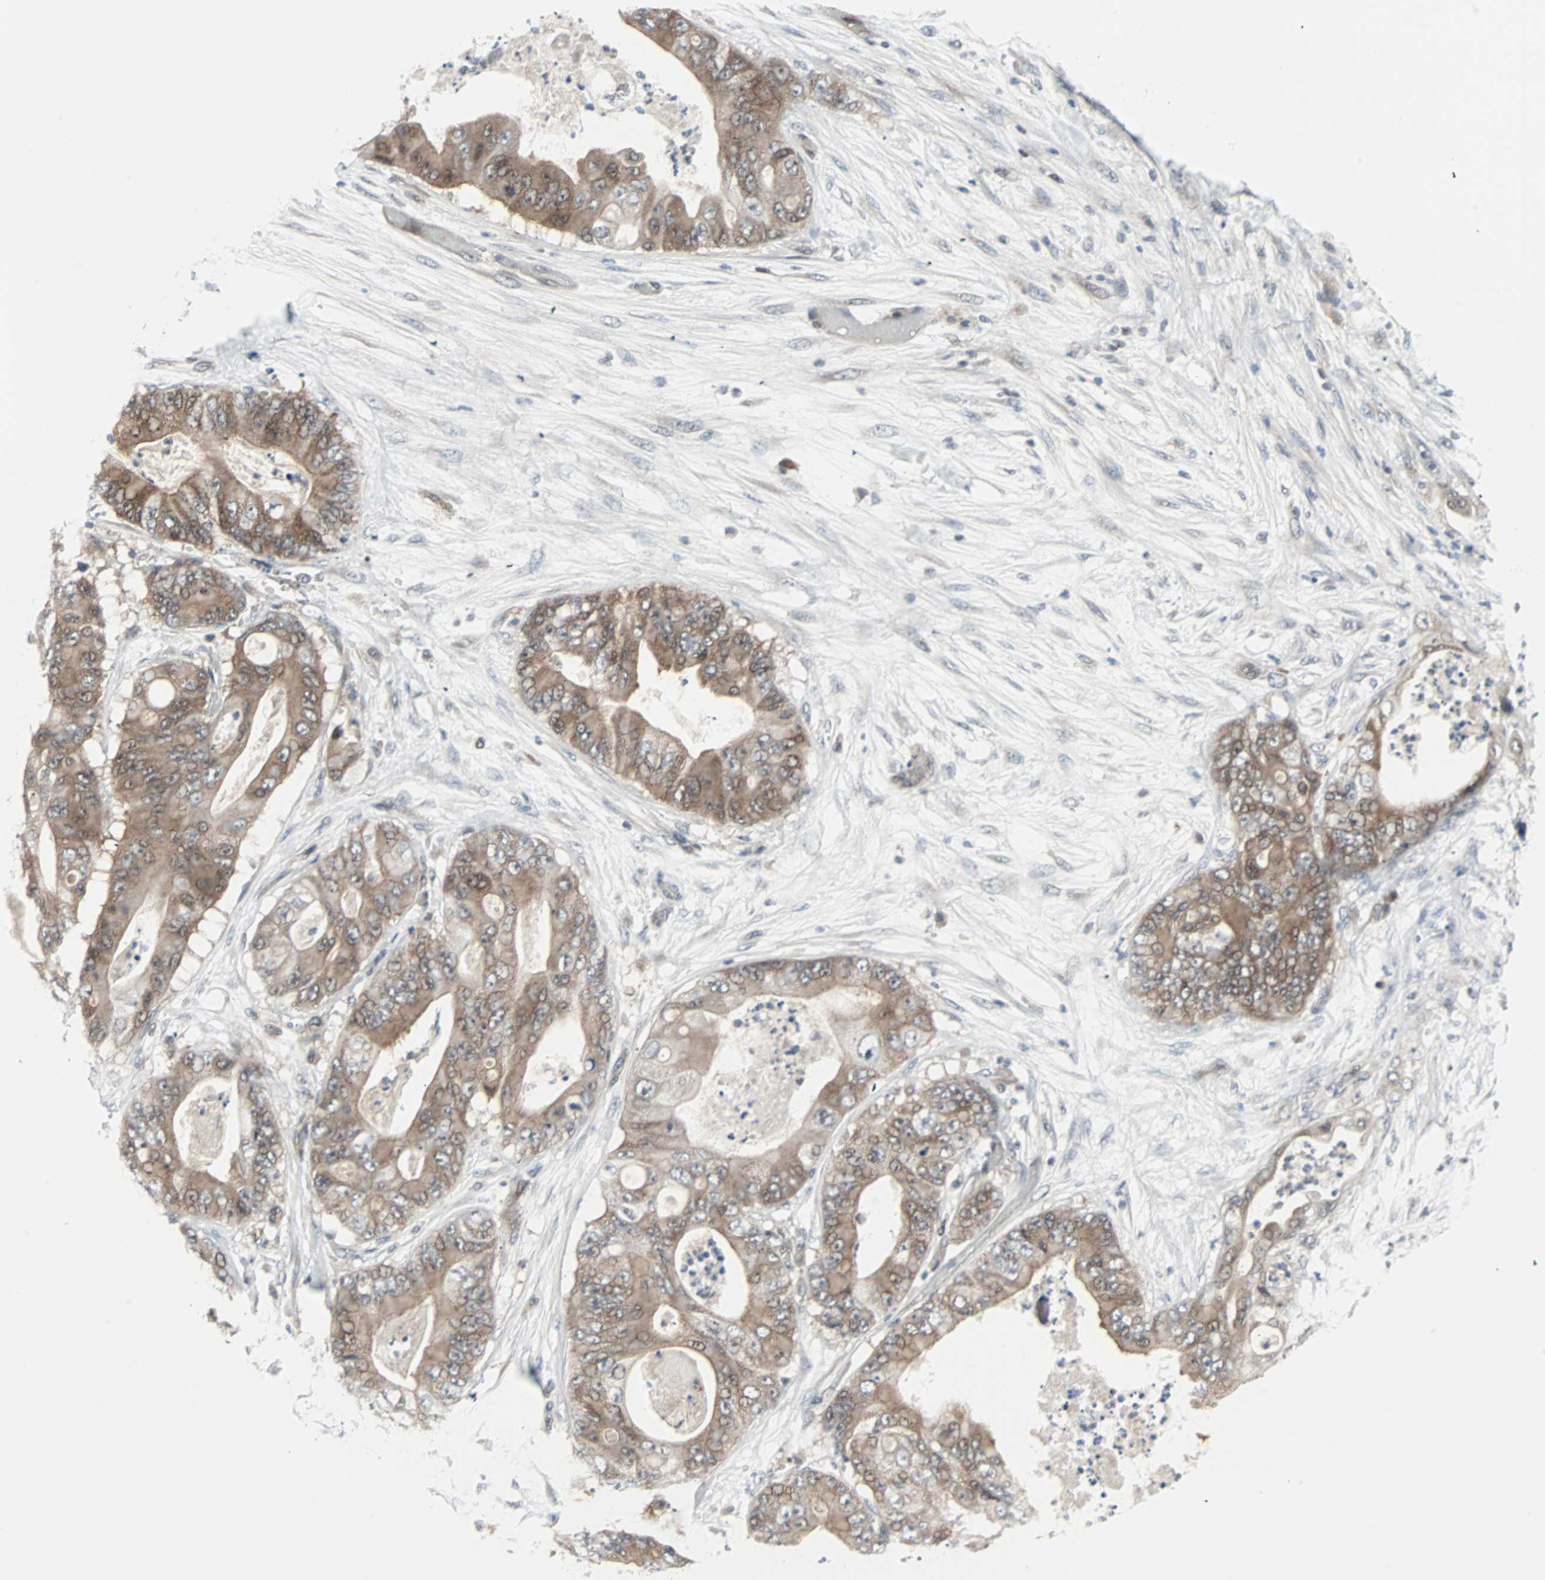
{"staining": {"intensity": "moderate", "quantity": ">75%", "location": "cytoplasmic/membranous"}, "tissue": "stomach cancer", "cell_type": "Tumor cells", "image_type": "cancer", "snomed": [{"axis": "morphology", "description": "Adenocarcinoma, NOS"}, {"axis": "topography", "description": "Stomach"}], "caption": "IHC of human adenocarcinoma (stomach) displays medium levels of moderate cytoplasmic/membranous staining in about >75% of tumor cells.", "gene": "CASP3", "patient": {"sex": "female", "age": 73}}